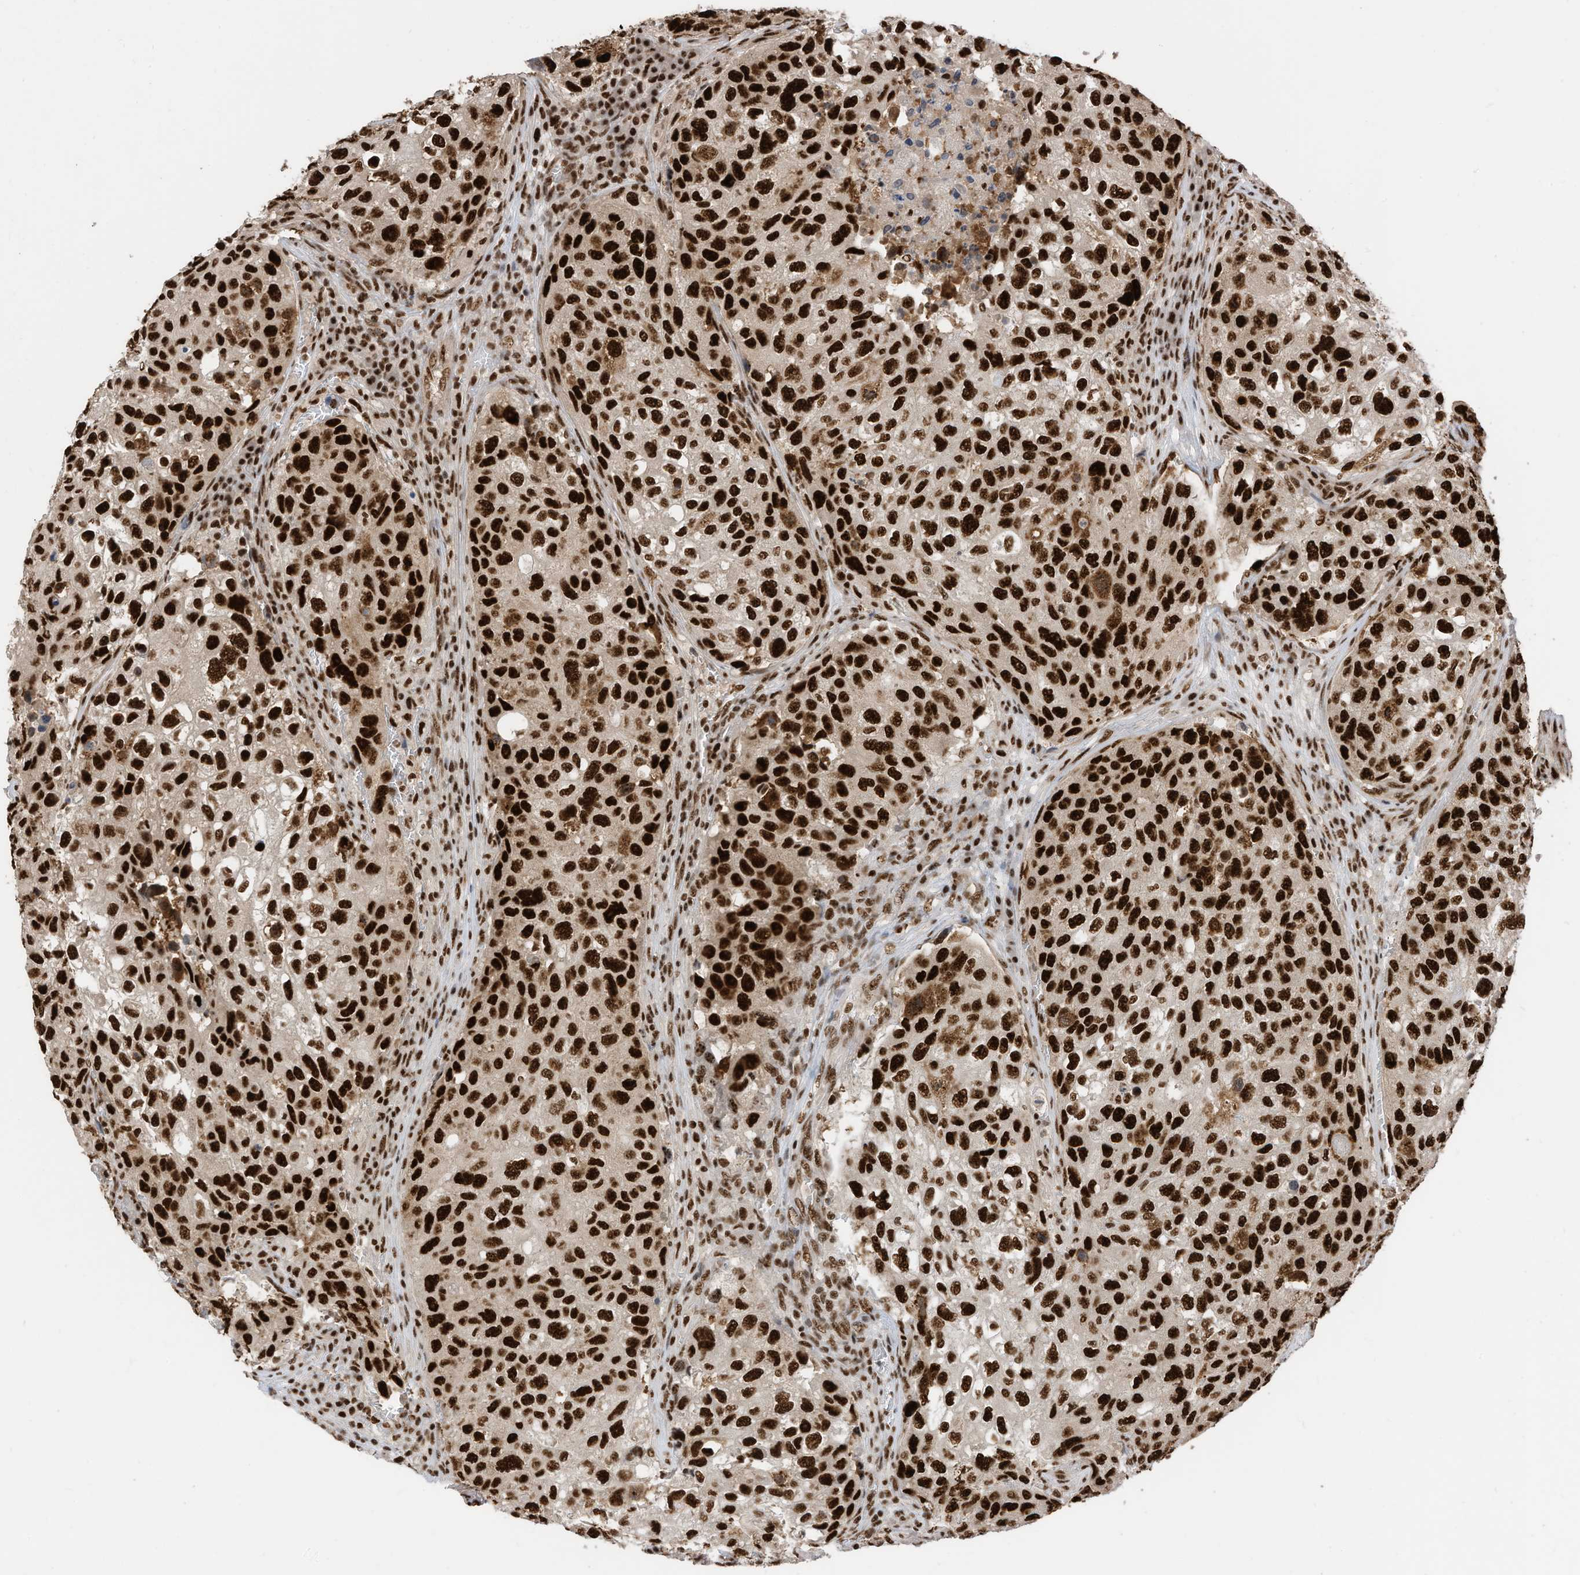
{"staining": {"intensity": "strong", "quantity": ">75%", "location": "nuclear"}, "tissue": "urothelial cancer", "cell_type": "Tumor cells", "image_type": "cancer", "snomed": [{"axis": "morphology", "description": "Urothelial carcinoma, High grade"}, {"axis": "topography", "description": "Lymph node"}, {"axis": "topography", "description": "Urinary bladder"}], "caption": "Tumor cells reveal strong nuclear positivity in approximately >75% of cells in urothelial cancer. Ihc stains the protein in brown and the nuclei are stained blue.", "gene": "SF3A3", "patient": {"sex": "male", "age": 51}}